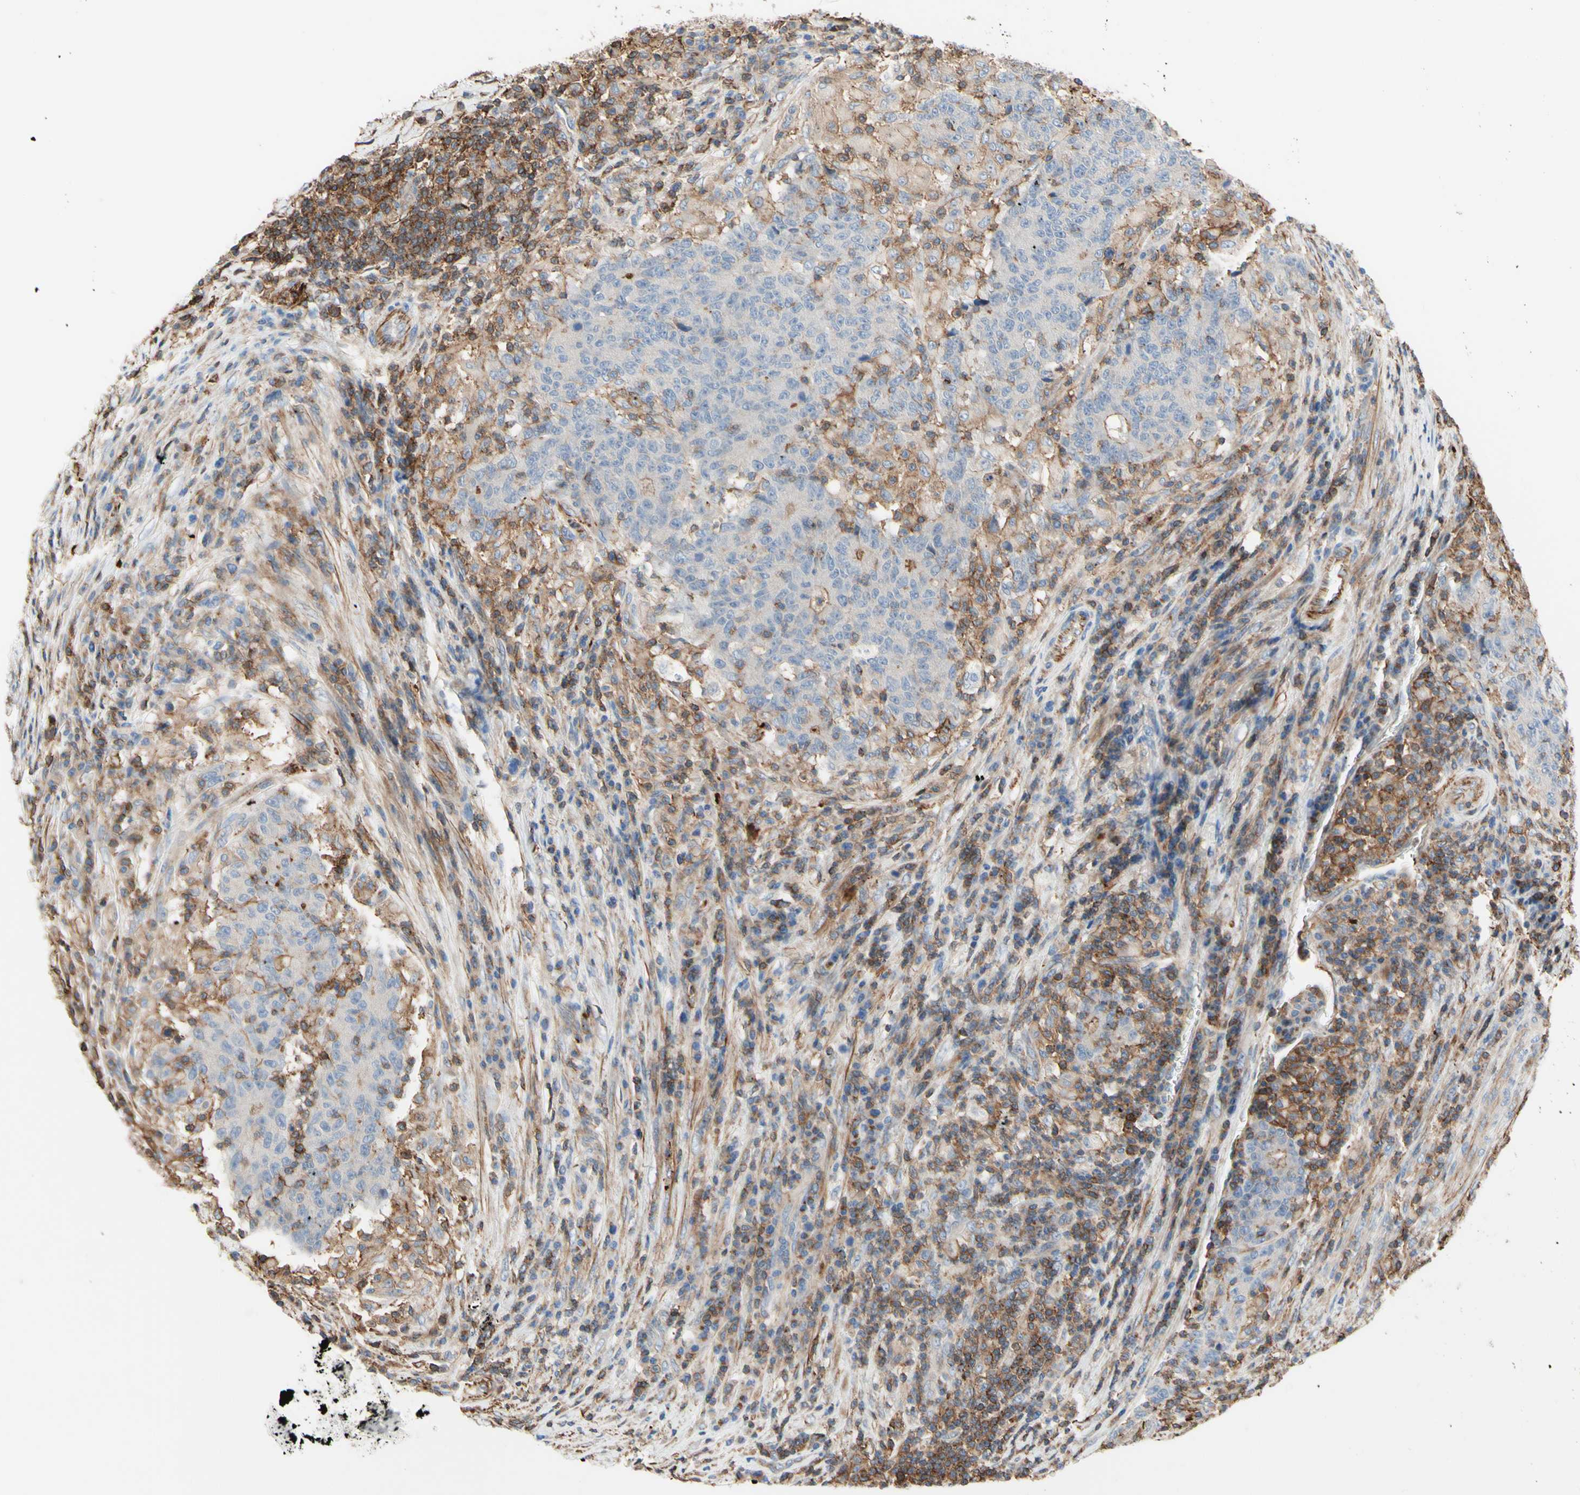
{"staining": {"intensity": "moderate", "quantity": "<25%", "location": "cytoplasmic/membranous"}, "tissue": "colorectal cancer", "cell_type": "Tumor cells", "image_type": "cancer", "snomed": [{"axis": "morphology", "description": "Normal tissue, NOS"}, {"axis": "morphology", "description": "Adenocarcinoma, NOS"}, {"axis": "topography", "description": "Colon"}], "caption": "Immunohistochemical staining of colorectal adenocarcinoma reveals low levels of moderate cytoplasmic/membranous expression in approximately <25% of tumor cells. (DAB (3,3'-diaminobenzidine) IHC, brown staining for protein, blue staining for nuclei).", "gene": "SEMA4C", "patient": {"sex": "female", "age": 75}}